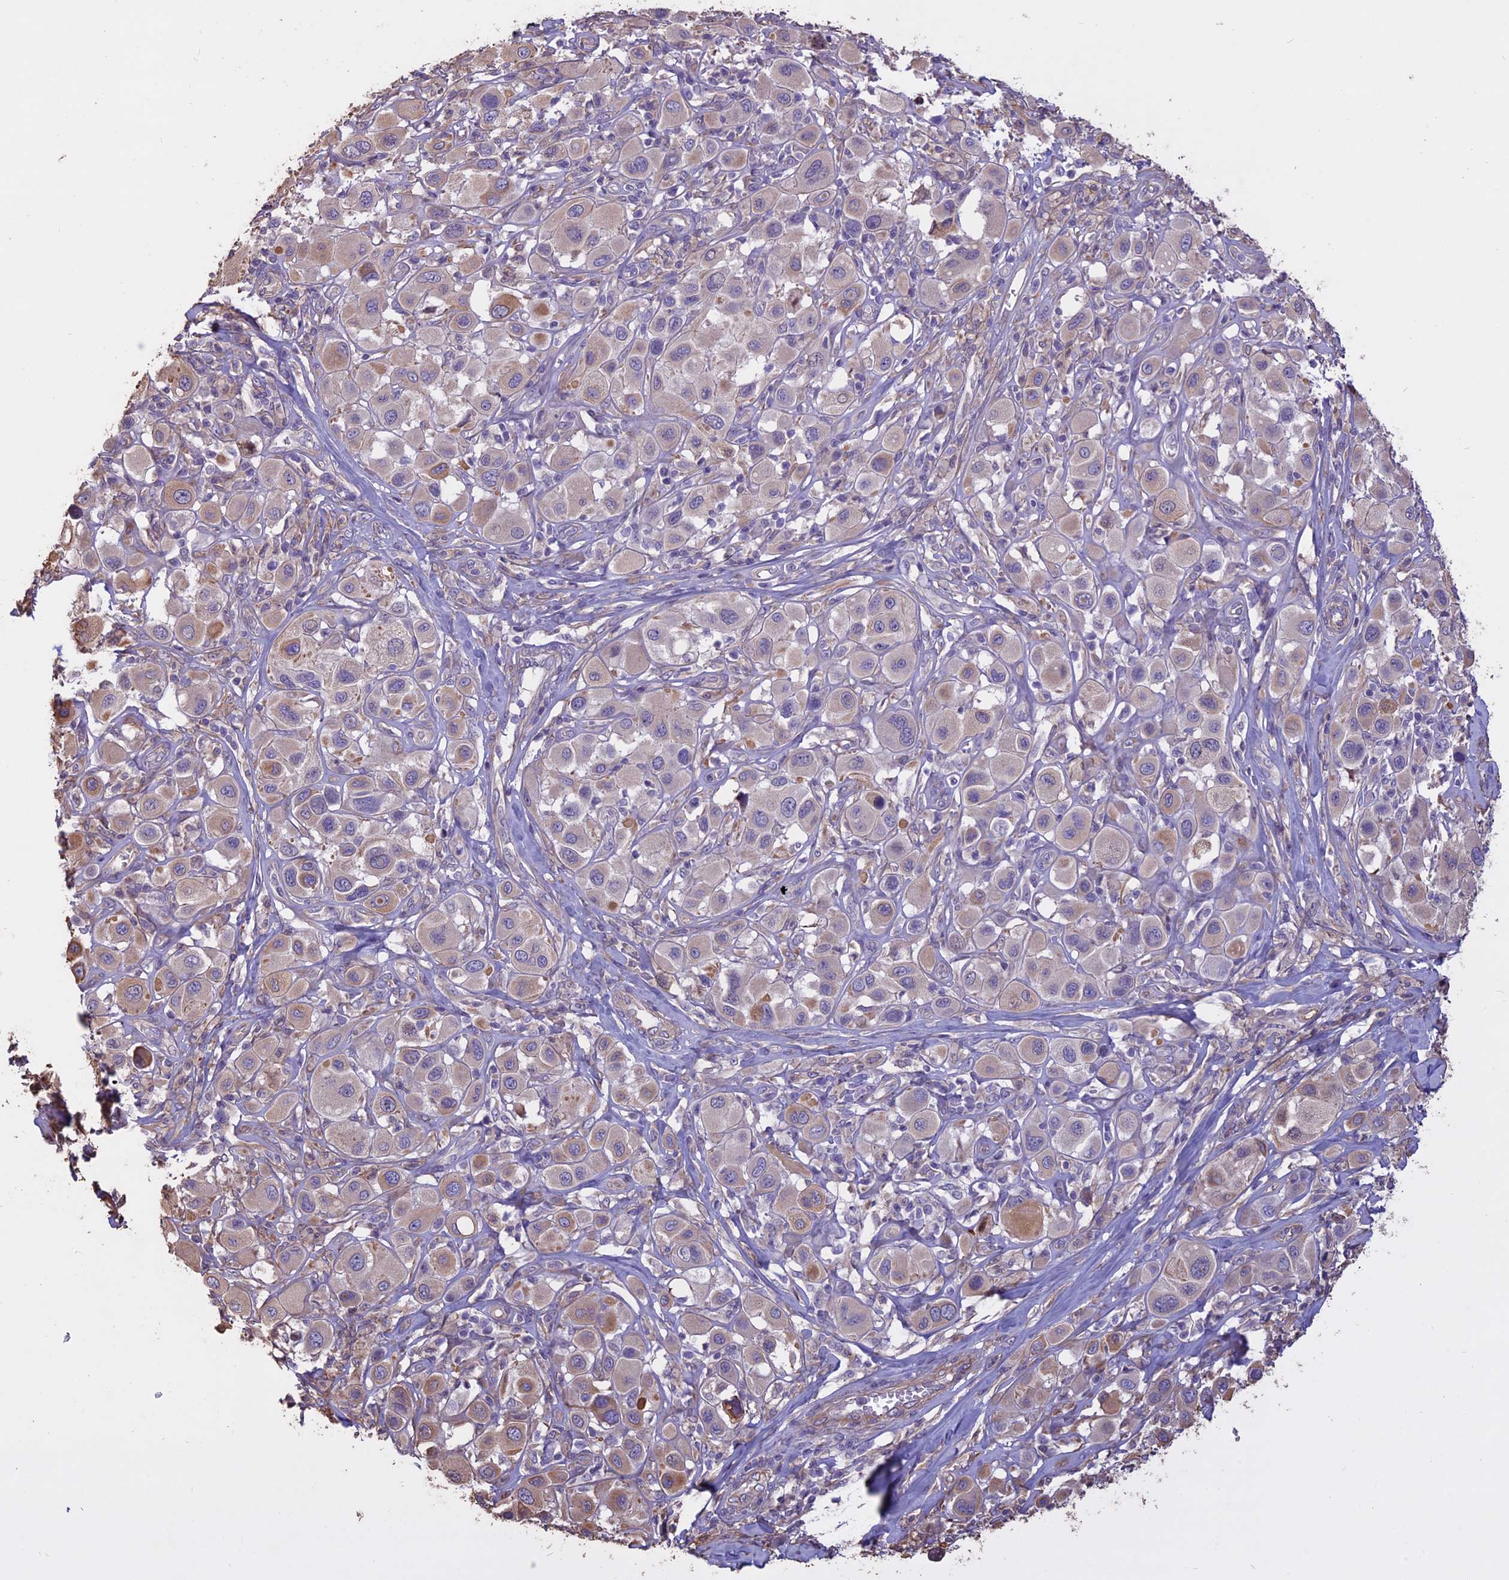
{"staining": {"intensity": "weak", "quantity": "<25%", "location": "cytoplasmic/membranous"}, "tissue": "melanoma", "cell_type": "Tumor cells", "image_type": "cancer", "snomed": [{"axis": "morphology", "description": "Malignant melanoma, Metastatic site"}, {"axis": "topography", "description": "Skin"}], "caption": "High magnification brightfield microscopy of malignant melanoma (metastatic site) stained with DAB (3,3'-diaminobenzidine) (brown) and counterstained with hematoxylin (blue): tumor cells show no significant staining.", "gene": "CCDC148", "patient": {"sex": "male", "age": 41}}